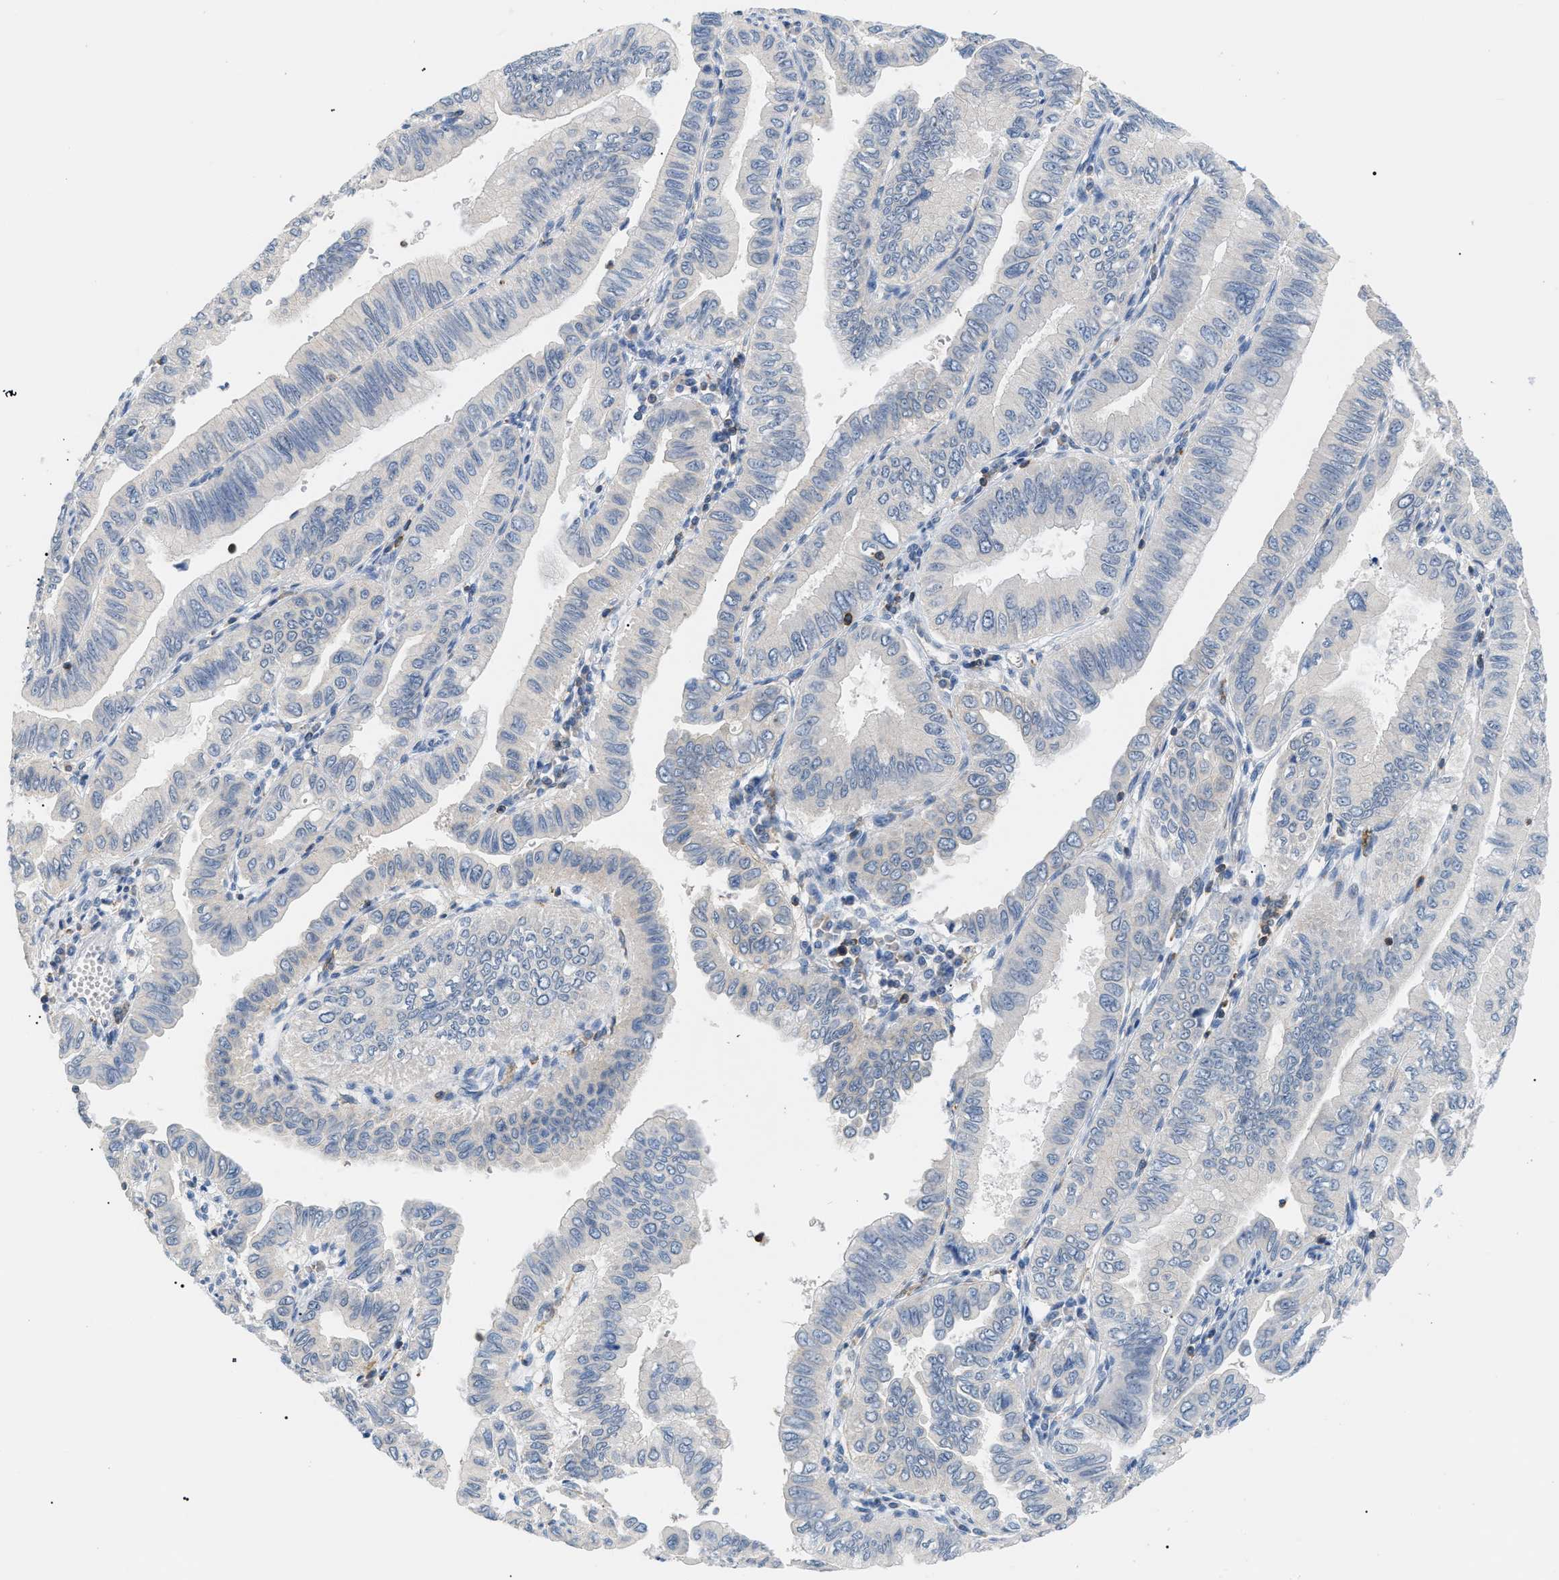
{"staining": {"intensity": "negative", "quantity": "none", "location": "none"}, "tissue": "pancreatic cancer", "cell_type": "Tumor cells", "image_type": "cancer", "snomed": [{"axis": "morphology", "description": "Normal tissue, NOS"}, {"axis": "topography", "description": "Lymph node"}], "caption": "Tumor cells show no significant expression in pancreatic cancer.", "gene": "INPP5D", "patient": {"sex": "male", "age": 50}}